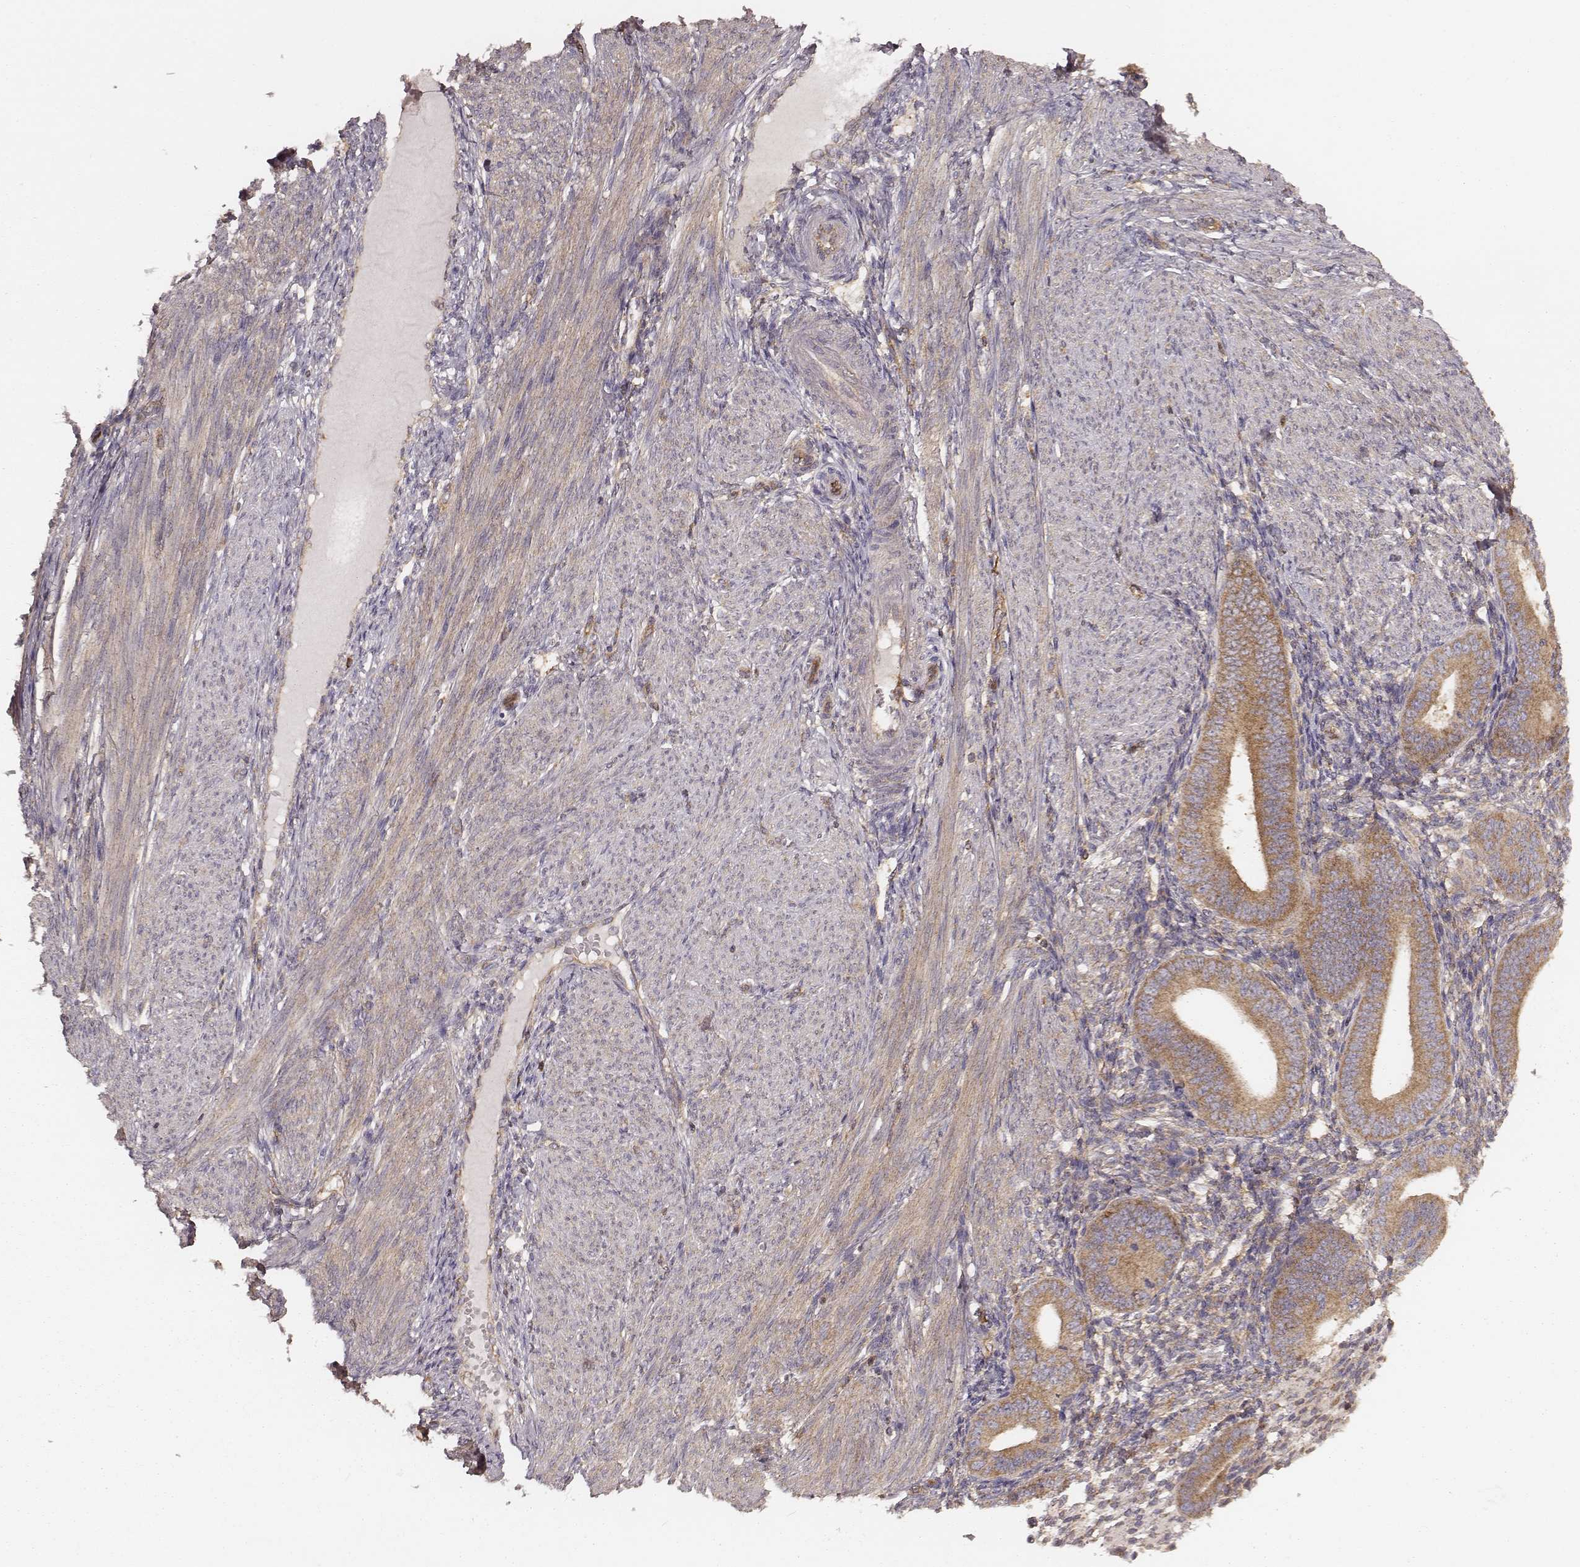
{"staining": {"intensity": "weak", "quantity": "25%-75%", "location": "cytoplasmic/membranous"}, "tissue": "endometrium", "cell_type": "Cells in endometrial stroma", "image_type": "normal", "snomed": [{"axis": "morphology", "description": "Normal tissue, NOS"}, {"axis": "topography", "description": "Endometrium"}], "caption": "Endometrium stained with immunohistochemistry (IHC) reveals weak cytoplasmic/membranous staining in approximately 25%-75% of cells in endometrial stroma. (DAB IHC with brightfield microscopy, high magnification).", "gene": "CARS1", "patient": {"sex": "female", "age": 39}}